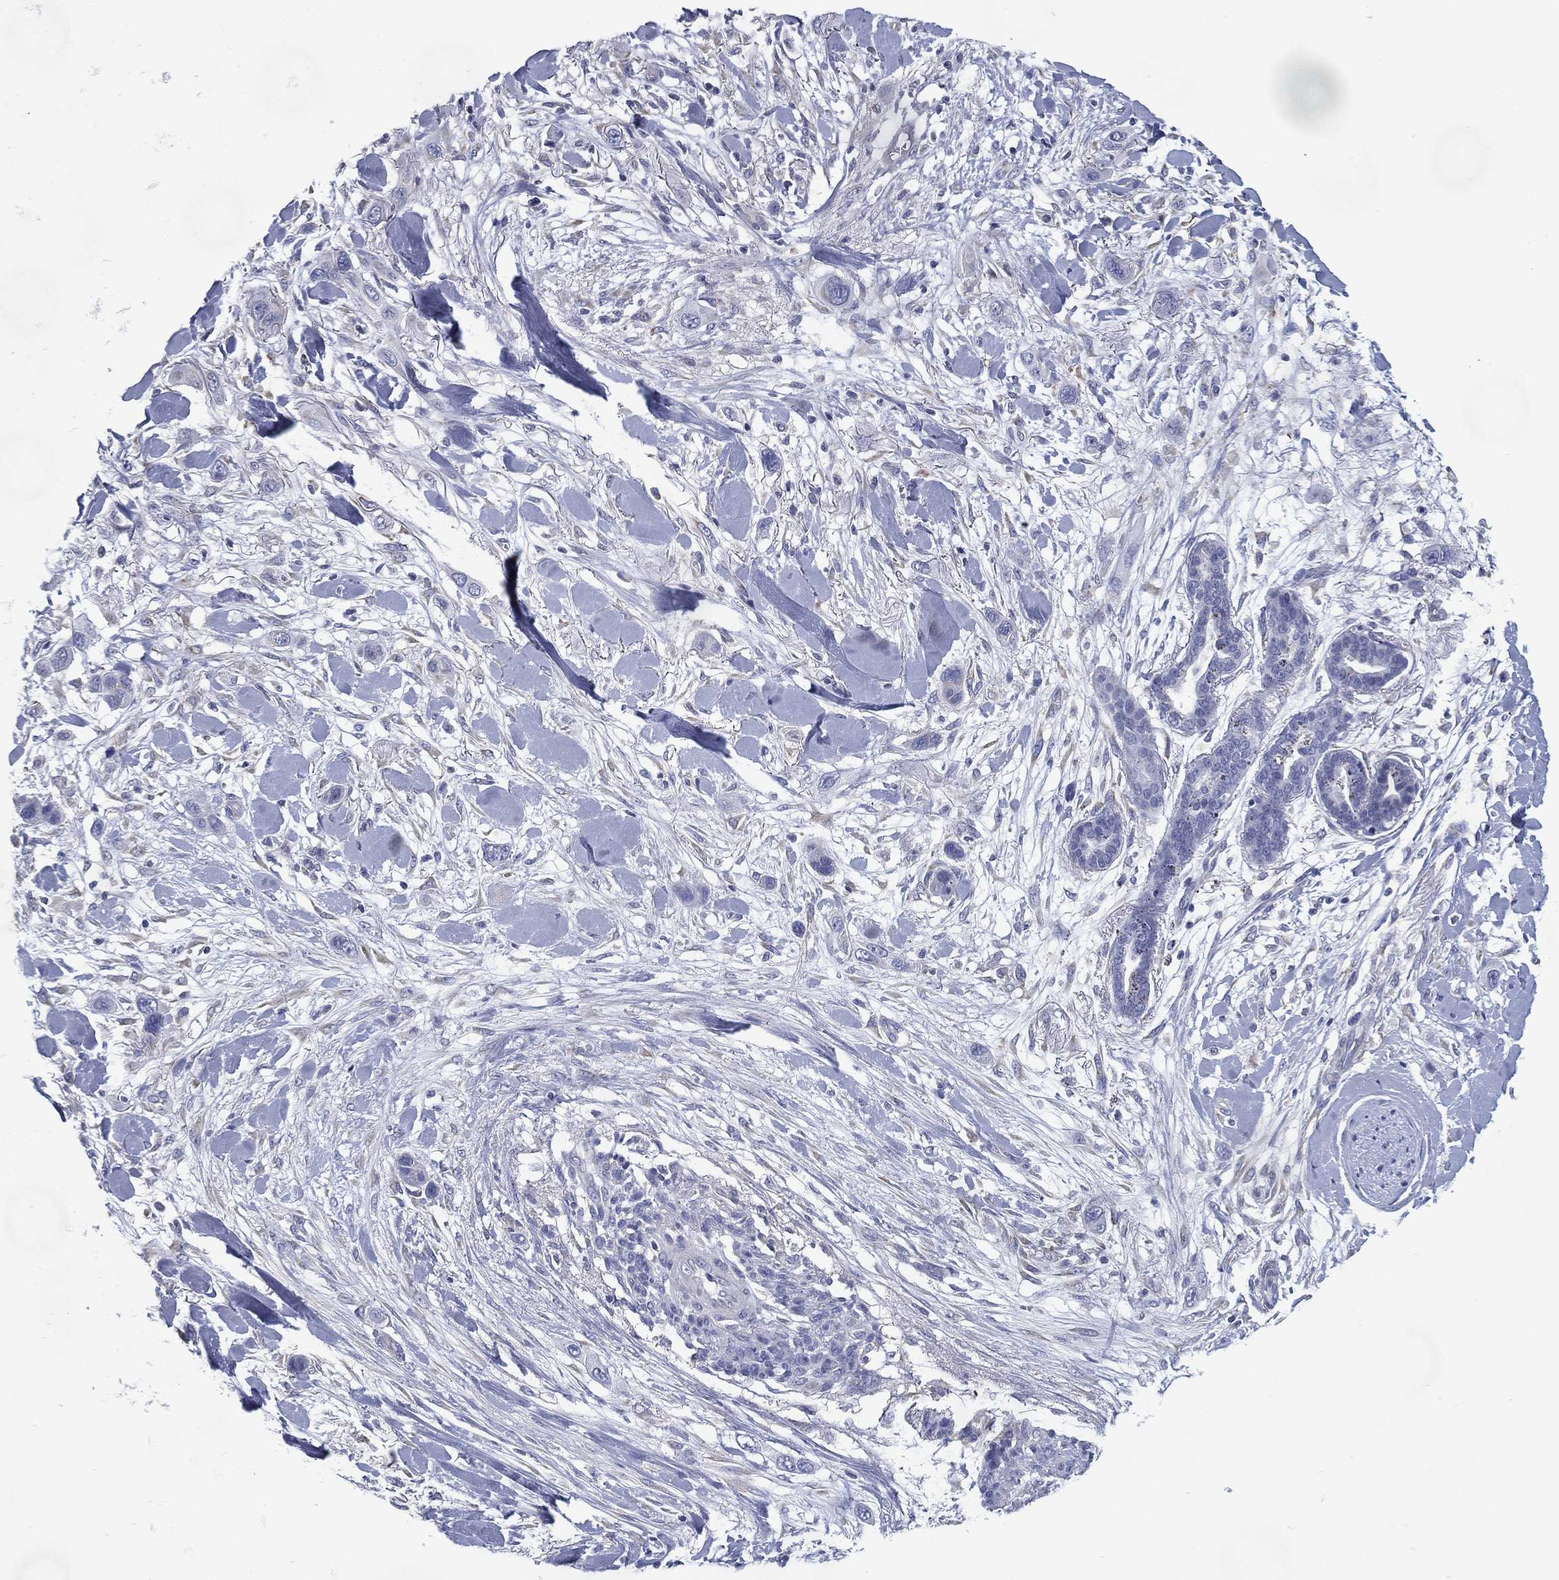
{"staining": {"intensity": "negative", "quantity": "none", "location": "none"}, "tissue": "skin cancer", "cell_type": "Tumor cells", "image_type": "cancer", "snomed": [{"axis": "morphology", "description": "Squamous cell carcinoma, NOS"}, {"axis": "topography", "description": "Skin"}], "caption": "A histopathology image of human squamous cell carcinoma (skin) is negative for staining in tumor cells.", "gene": "C19orf18", "patient": {"sex": "male", "age": 79}}